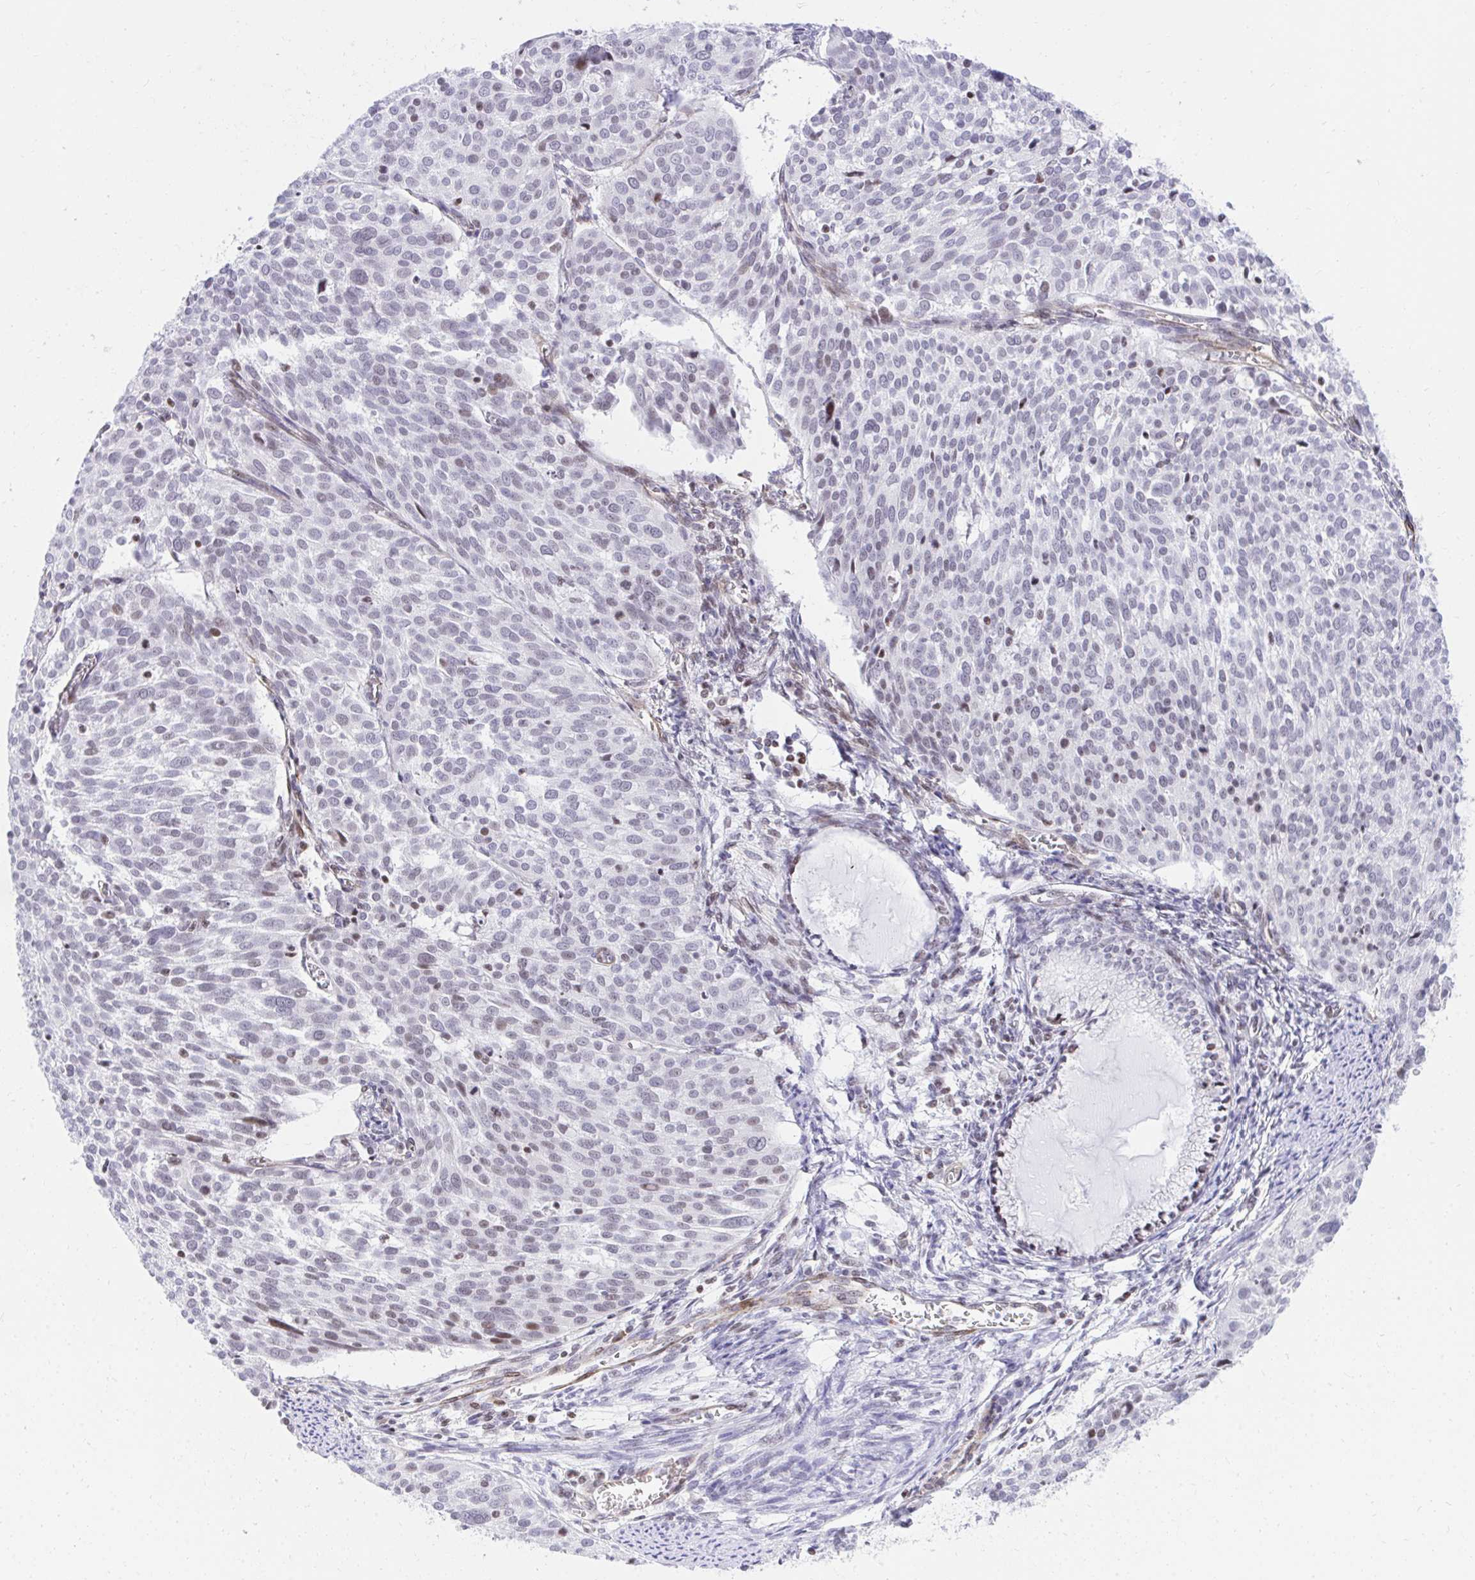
{"staining": {"intensity": "moderate", "quantity": "<25%", "location": "nuclear"}, "tissue": "cervical cancer", "cell_type": "Tumor cells", "image_type": "cancer", "snomed": [{"axis": "morphology", "description": "Squamous cell carcinoma, NOS"}, {"axis": "topography", "description": "Cervix"}], "caption": "IHC of cervical cancer reveals low levels of moderate nuclear expression in about <25% of tumor cells.", "gene": "KCNN4", "patient": {"sex": "female", "age": 39}}